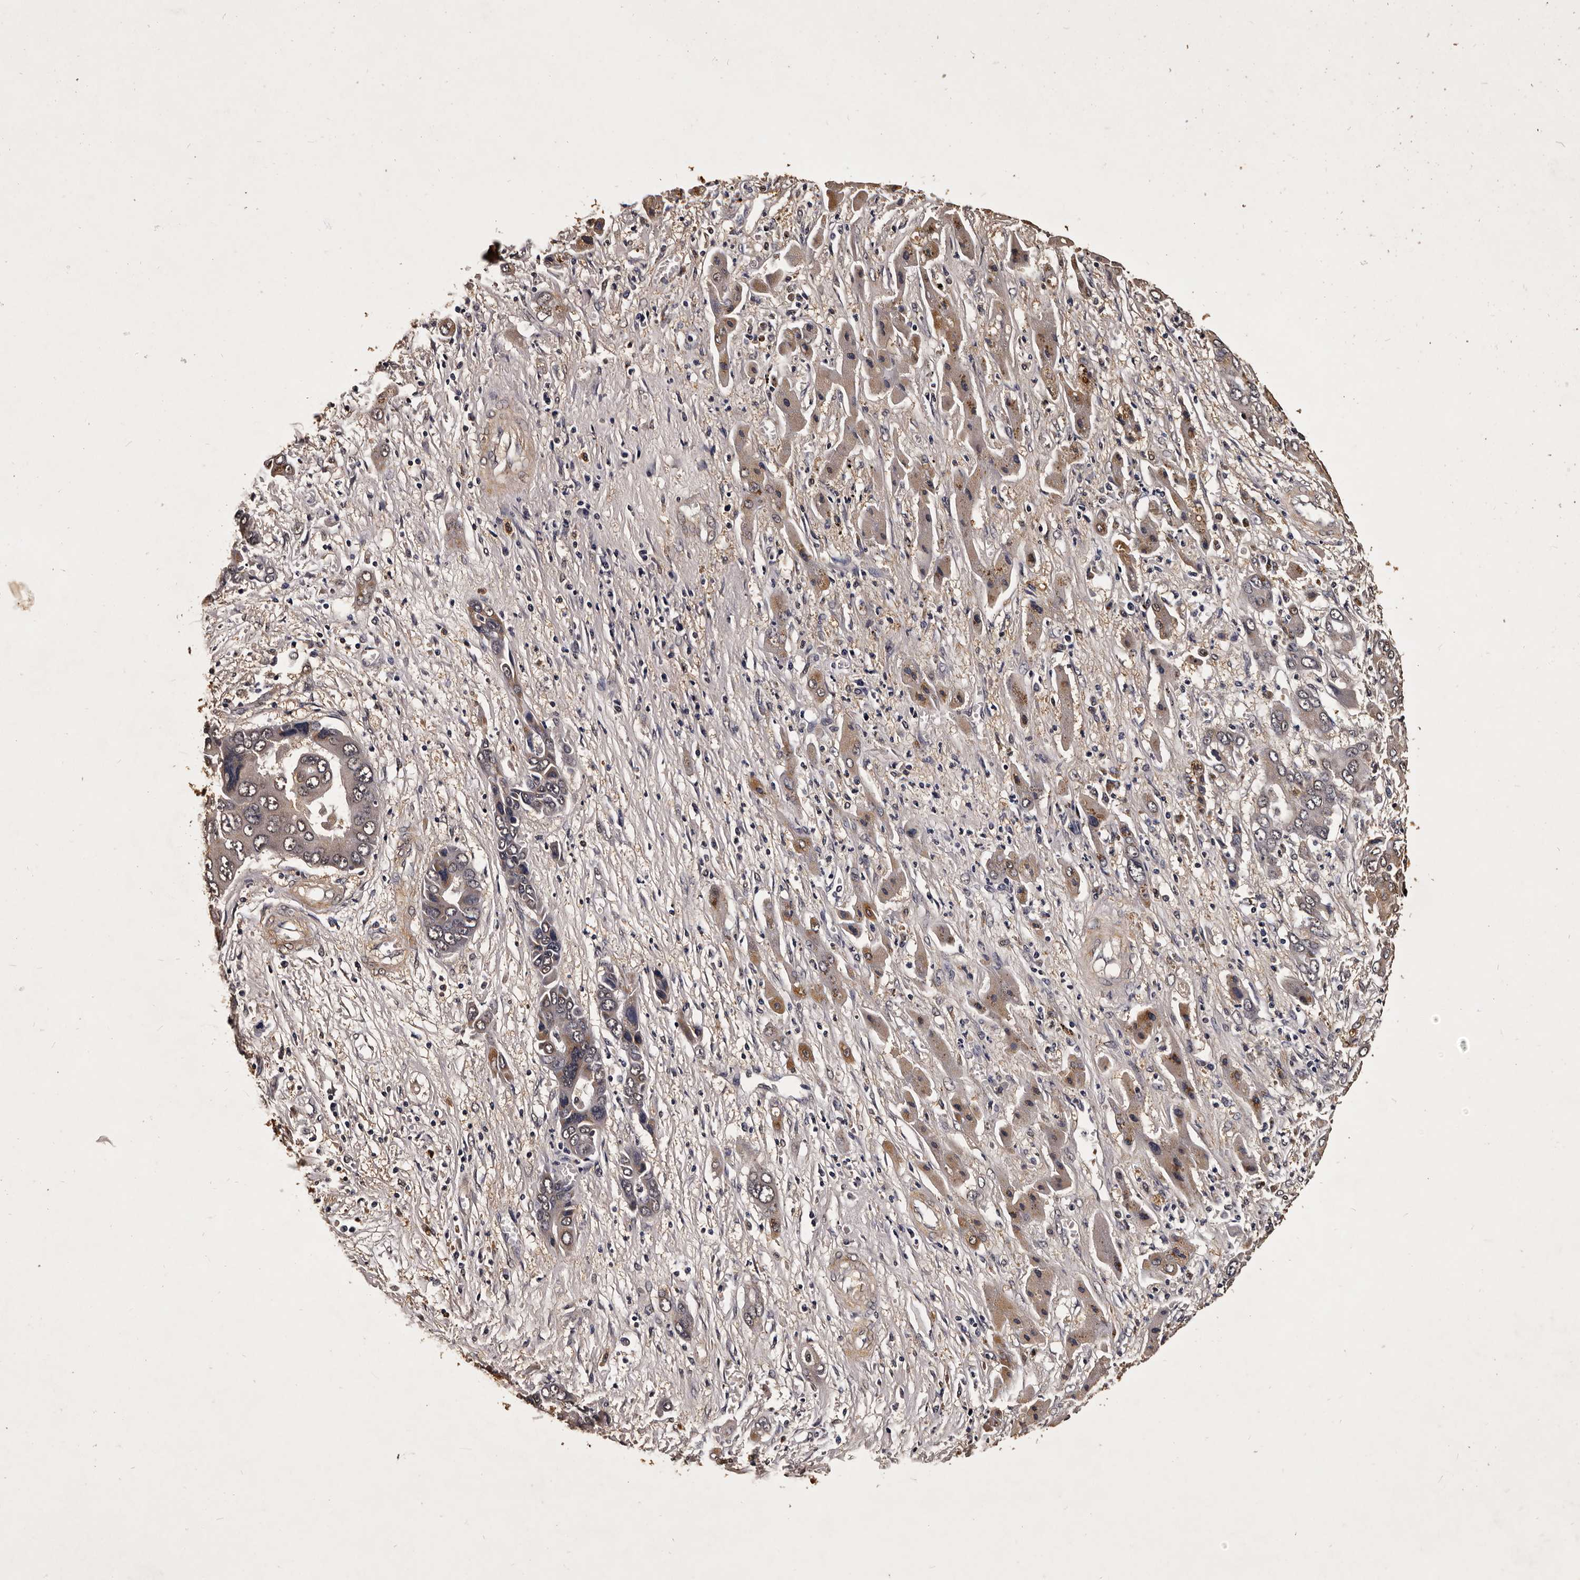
{"staining": {"intensity": "moderate", "quantity": "<25%", "location": "cytoplasmic/membranous"}, "tissue": "liver cancer", "cell_type": "Tumor cells", "image_type": "cancer", "snomed": [{"axis": "morphology", "description": "Cholangiocarcinoma"}, {"axis": "topography", "description": "Liver"}], "caption": "Immunohistochemistry (IHC) of human cholangiocarcinoma (liver) displays low levels of moderate cytoplasmic/membranous expression in about <25% of tumor cells.", "gene": "PARS2", "patient": {"sex": "male", "age": 67}}